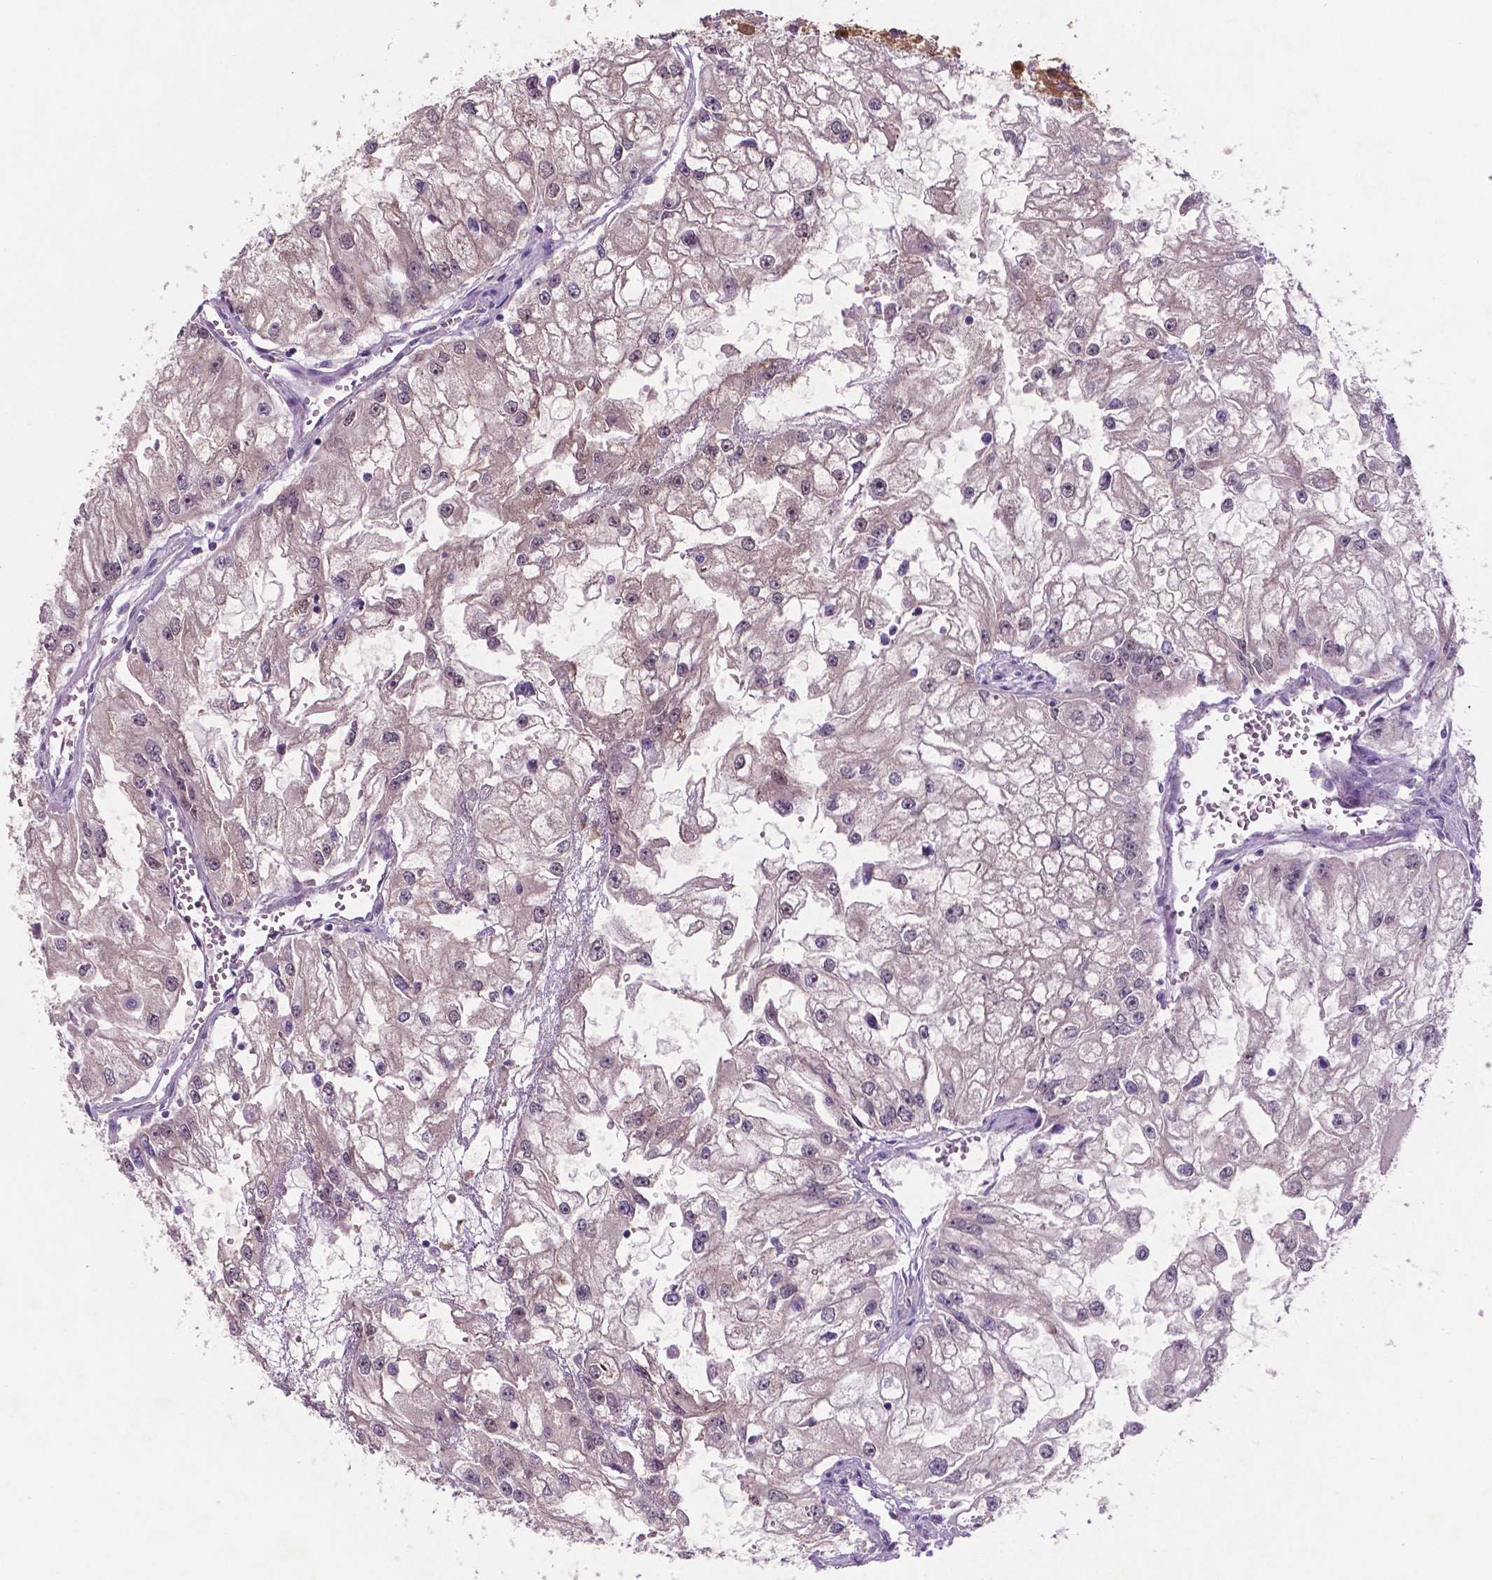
{"staining": {"intensity": "moderate", "quantity": "<25%", "location": "cytoplasmic/membranous,nuclear"}, "tissue": "renal cancer", "cell_type": "Tumor cells", "image_type": "cancer", "snomed": [{"axis": "morphology", "description": "Adenocarcinoma, NOS"}, {"axis": "topography", "description": "Kidney"}], "caption": "Protein expression by IHC displays moderate cytoplasmic/membranous and nuclear staining in approximately <25% of tumor cells in renal adenocarcinoma.", "gene": "ARL5C", "patient": {"sex": "male", "age": 59}}